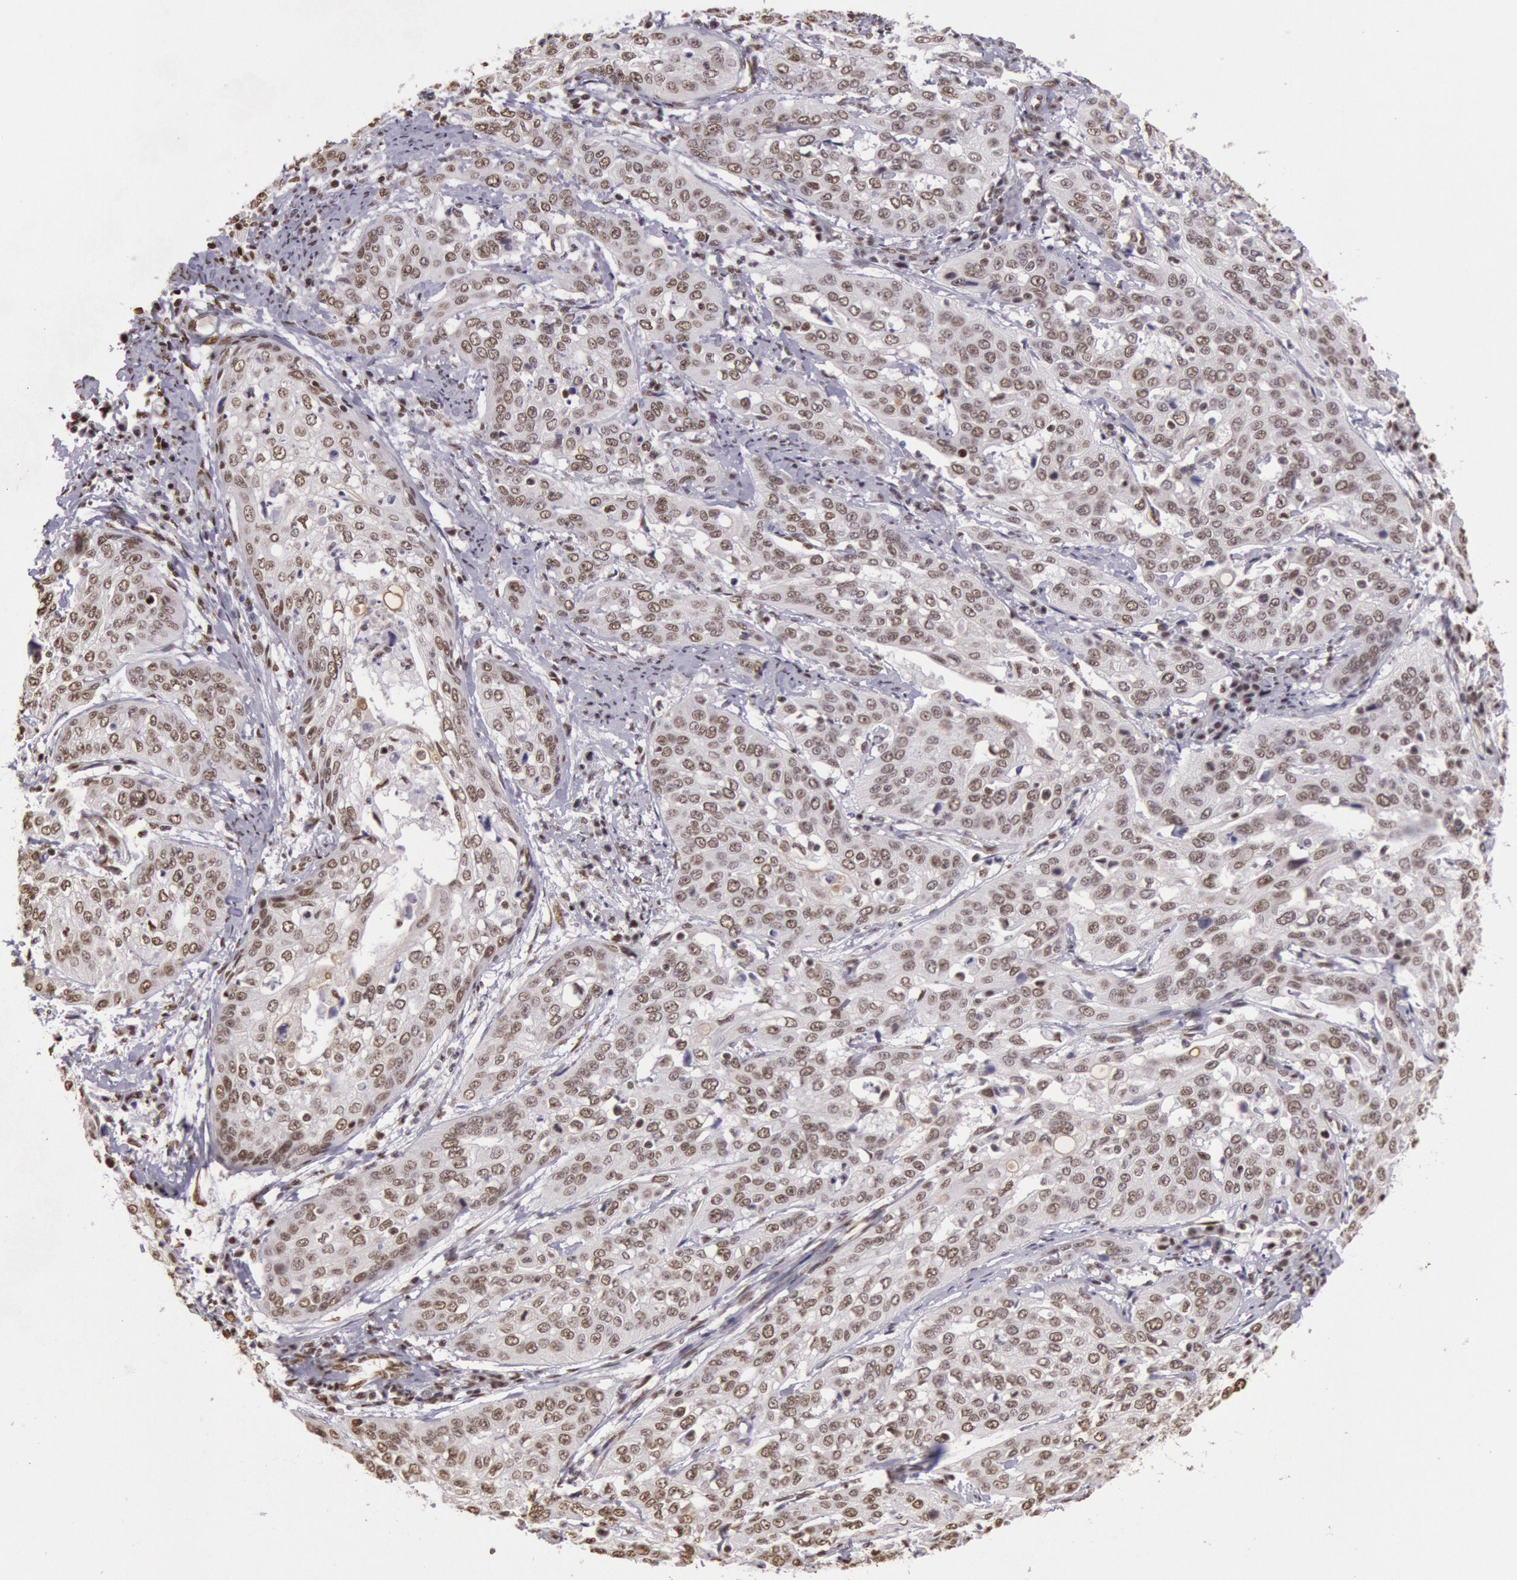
{"staining": {"intensity": "weak", "quantity": ">75%", "location": "nuclear"}, "tissue": "cervical cancer", "cell_type": "Tumor cells", "image_type": "cancer", "snomed": [{"axis": "morphology", "description": "Squamous cell carcinoma, NOS"}, {"axis": "topography", "description": "Cervix"}], "caption": "Immunohistochemistry (IHC) micrograph of neoplastic tissue: human cervical squamous cell carcinoma stained using immunohistochemistry (IHC) exhibits low levels of weak protein expression localized specifically in the nuclear of tumor cells, appearing as a nuclear brown color.", "gene": "HNRNPH2", "patient": {"sex": "female", "age": 41}}